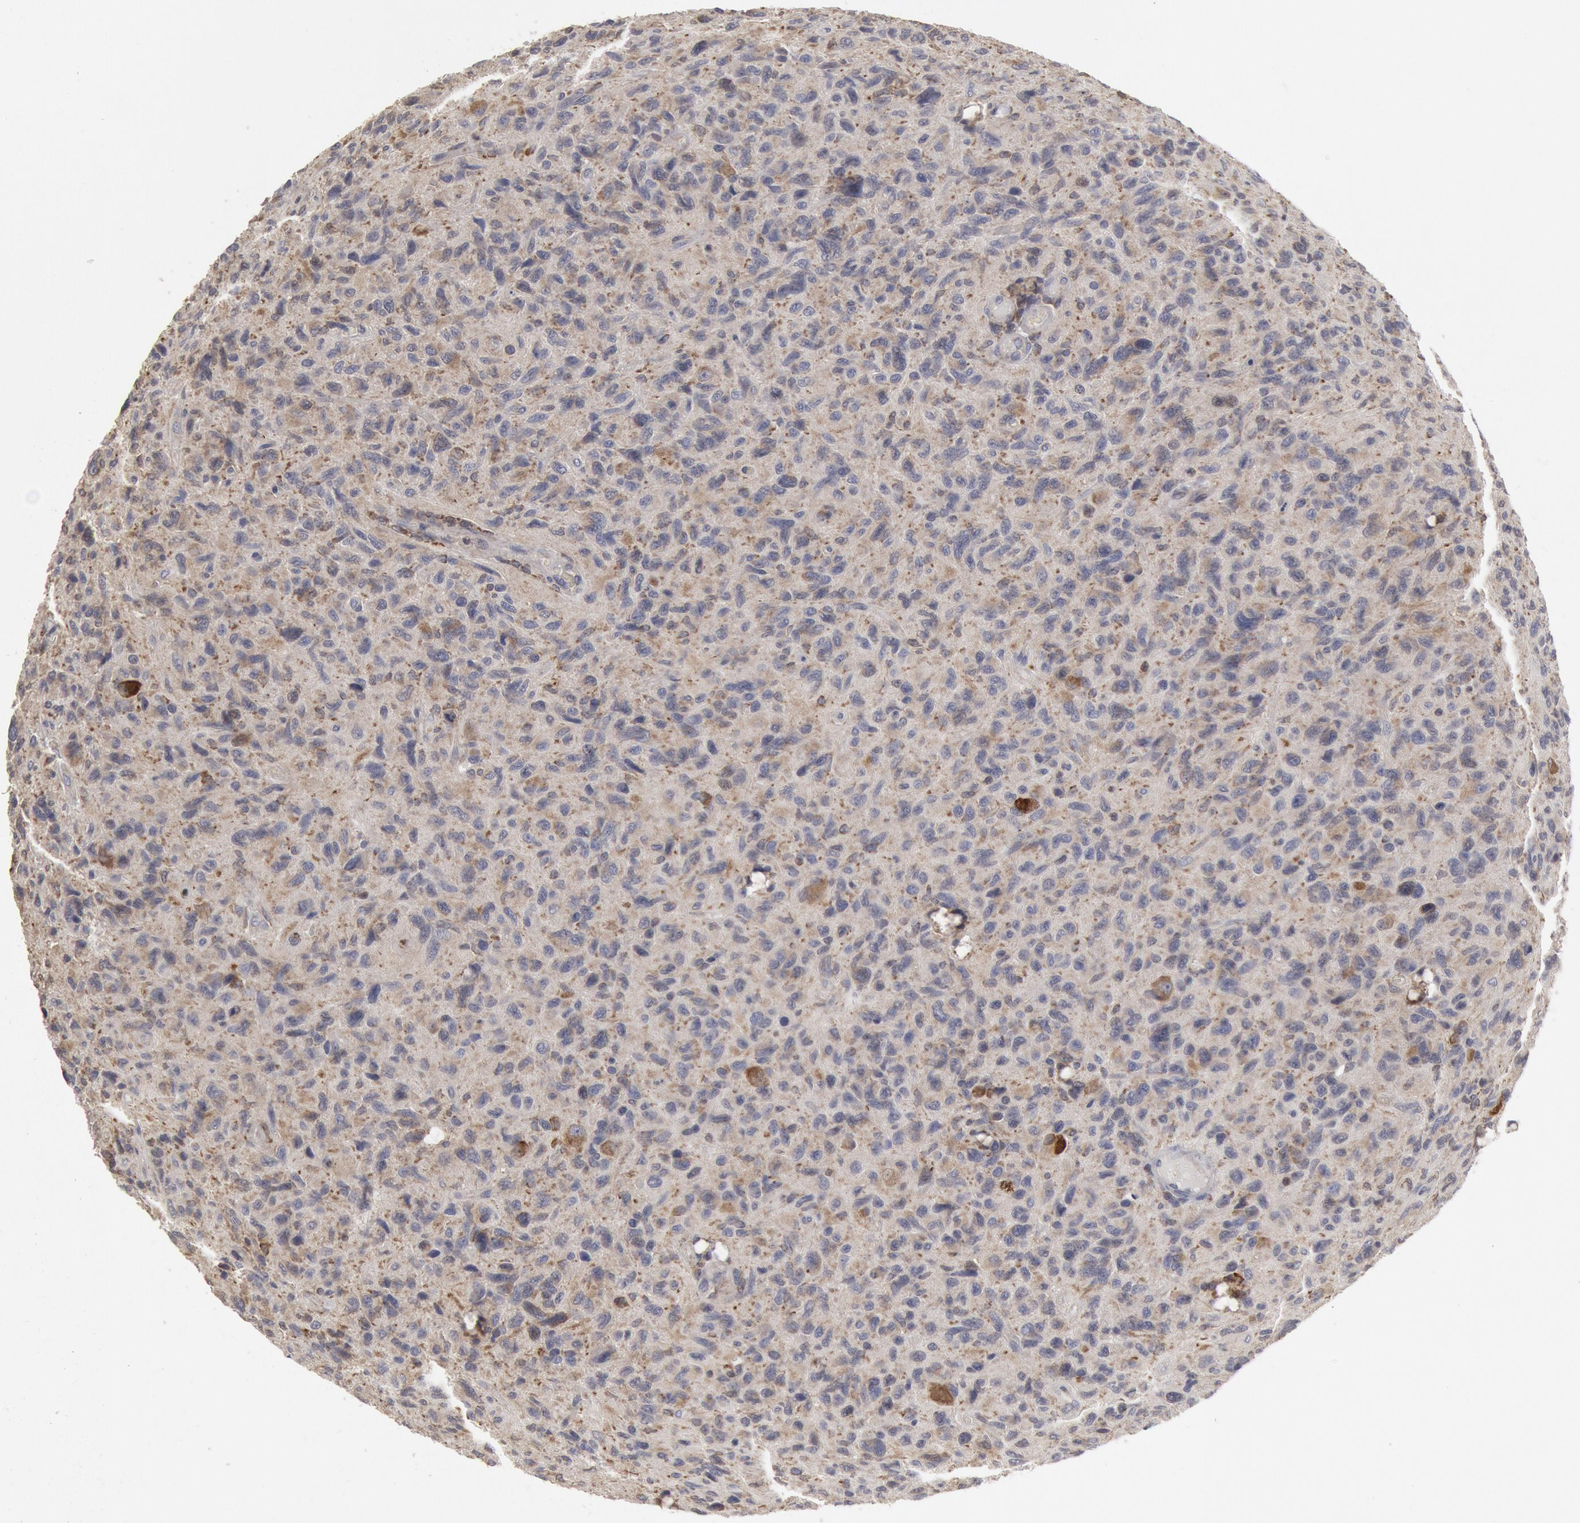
{"staining": {"intensity": "negative", "quantity": "none", "location": "none"}, "tissue": "glioma", "cell_type": "Tumor cells", "image_type": "cancer", "snomed": [{"axis": "morphology", "description": "Glioma, malignant, High grade"}, {"axis": "topography", "description": "Brain"}], "caption": "Tumor cells show no significant staining in malignant glioma (high-grade).", "gene": "OSBPL8", "patient": {"sex": "female", "age": 60}}